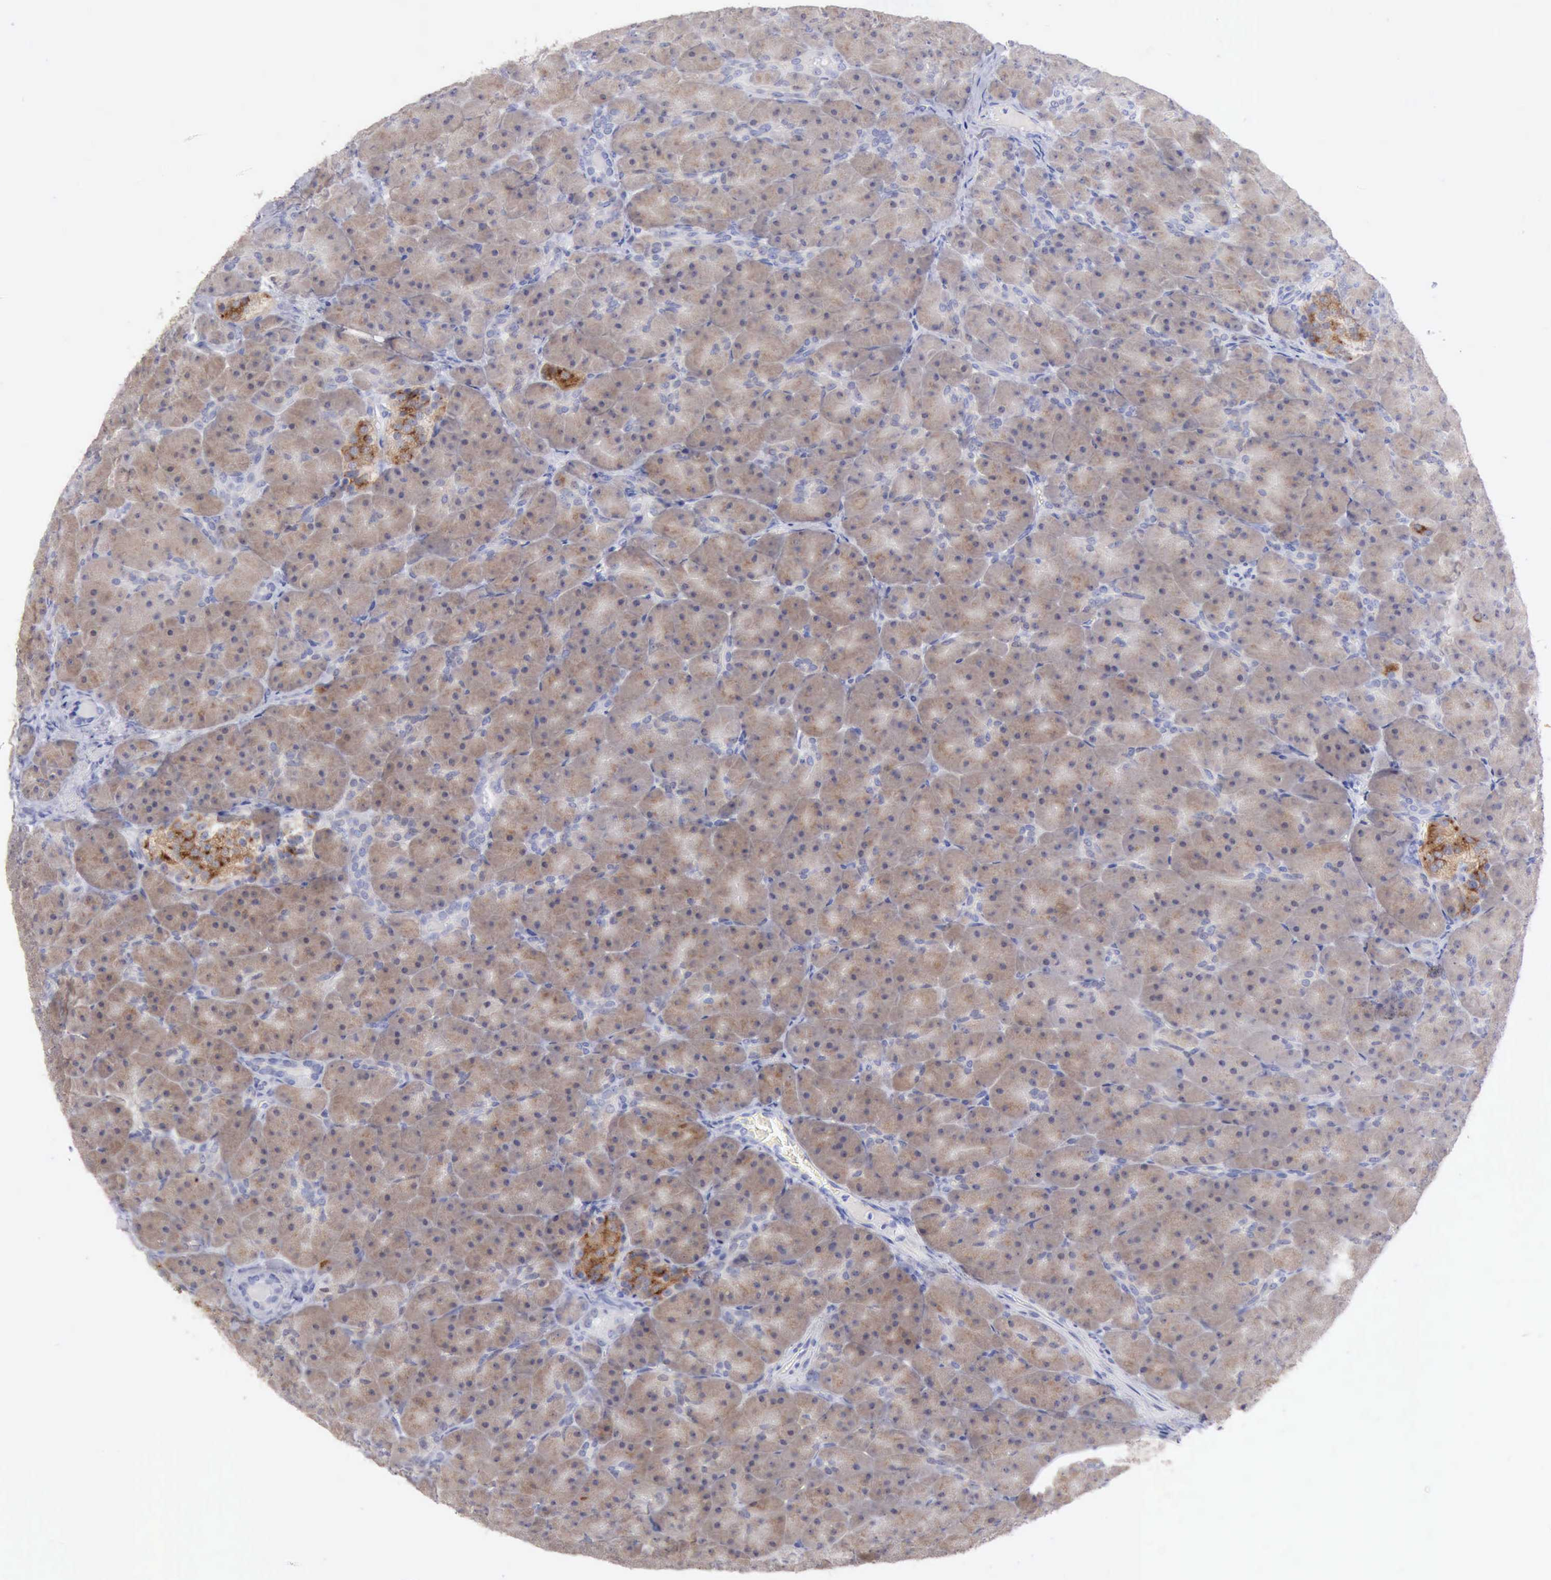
{"staining": {"intensity": "strong", "quantity": ">75%", "location": "cytoplasmic/membranous"}, "tissue": "pancreas", "cell_type": "Exocrine glandular cells", "image_type": "normal", "snomed": [{"axis": "morphology", "description": "Normal tissue, NOS"}, {"axis": "topography", "description": "Pancreas"}], "caption": "DAB immunohistochemical staining of normal pancreas exhibits strong cytoplasmic/membranous protein expression in about >75% of exocrine glandular cells.", "gene": "ANGEL1", "patient": {"sex": "male", "age": 66}}